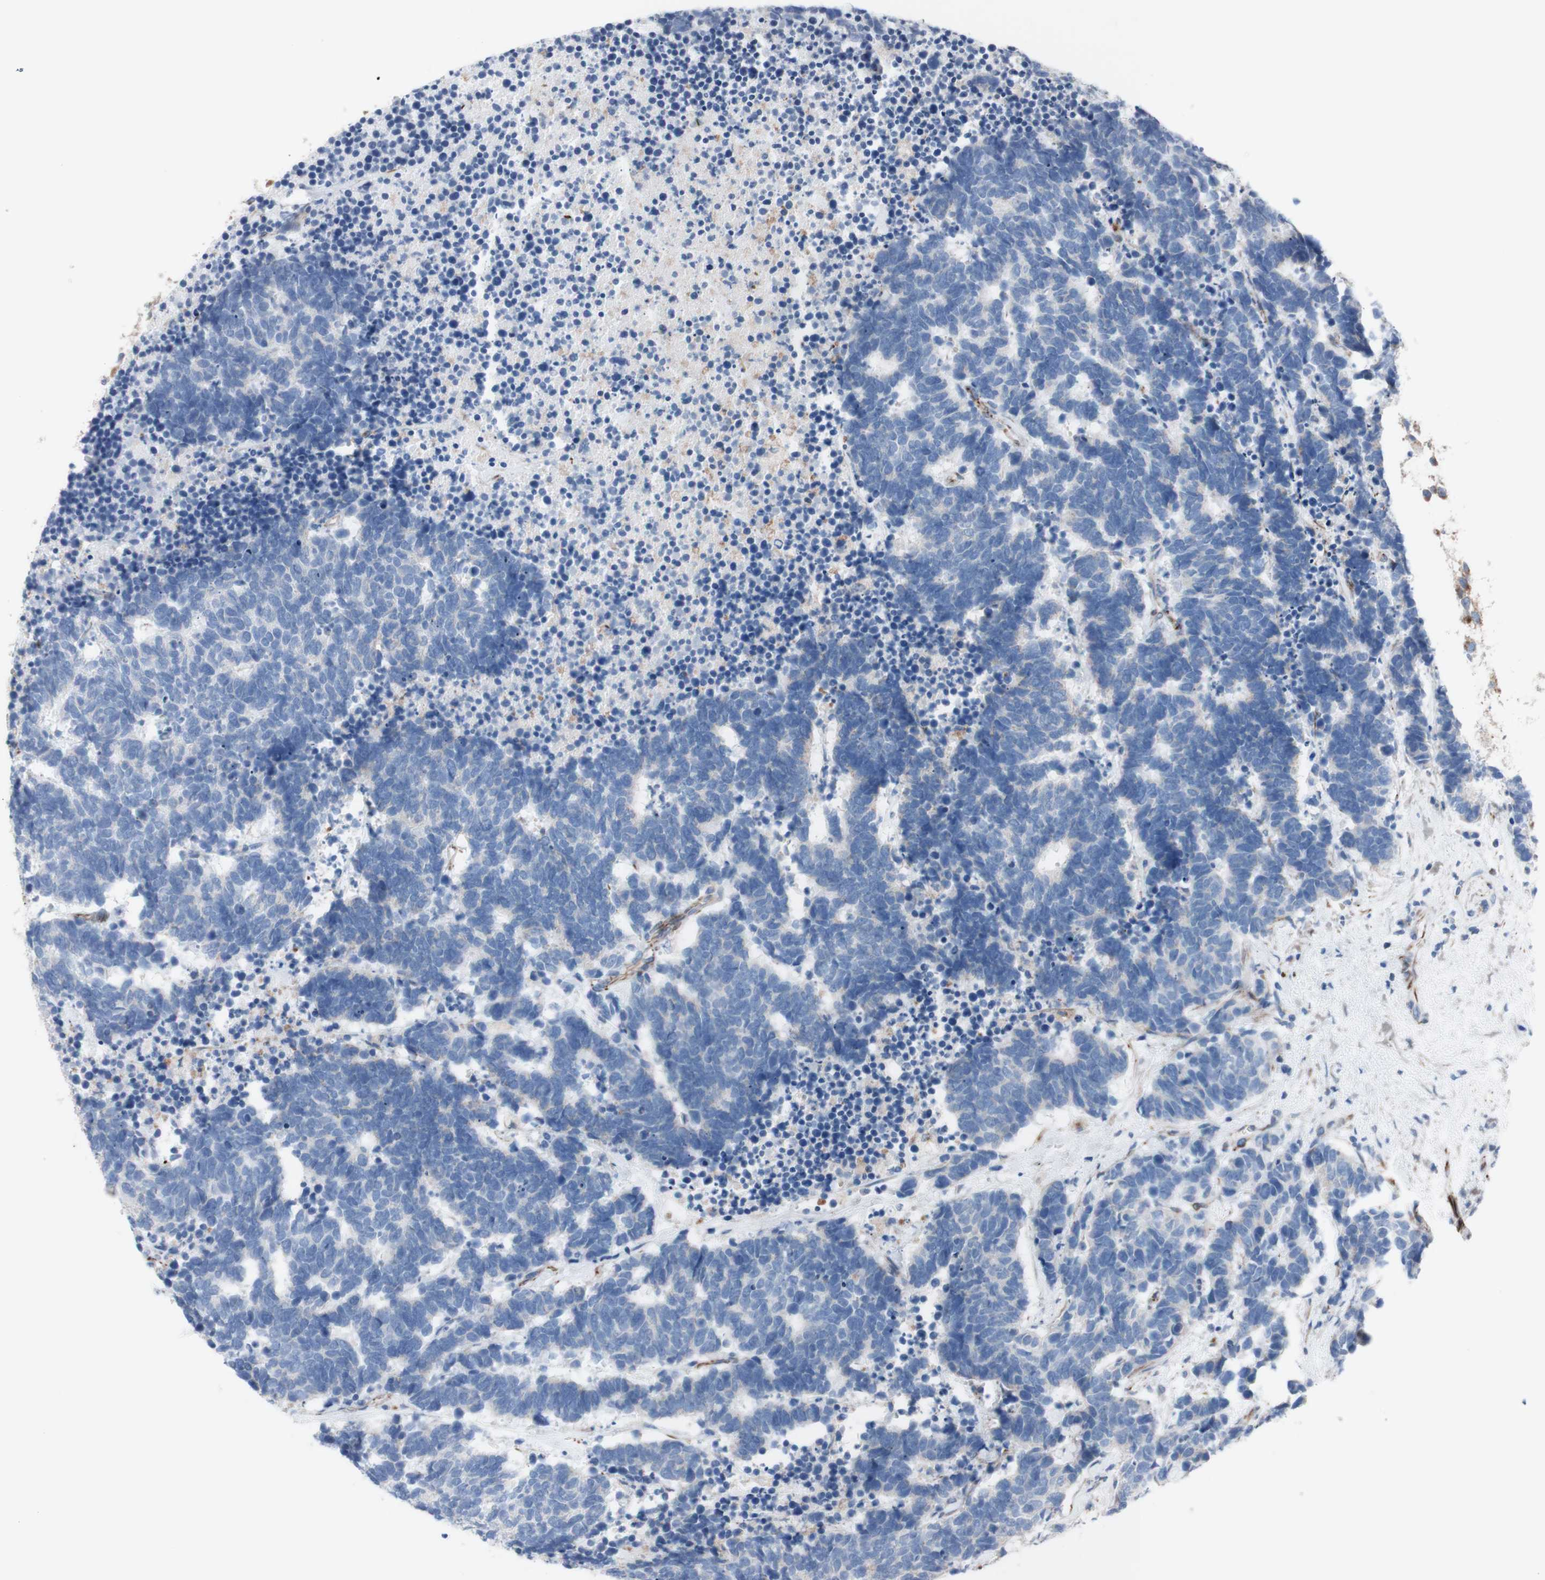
{"staining": {"intensity": "negative", "quantity": "none", "location": "none"}, "tissue": "carcinoid", "cell_type": "Tumor cells", "image_type": "cancer", "snomed": [{"axis": "morphology", "description": "Carcinoma, NOS"}, {"axis": "morphology", "description": "Carcinoid, malignant, NOS"}, {"axis": "topography", "description": "Urinary bladder"}], "caption": "IHC histopathology image of human carcinoma stained for a protein (brown), which reveals no expression in tumor cells.", "gene": "AGPAT5", "patient": {"sex": "male", "age": 57}}